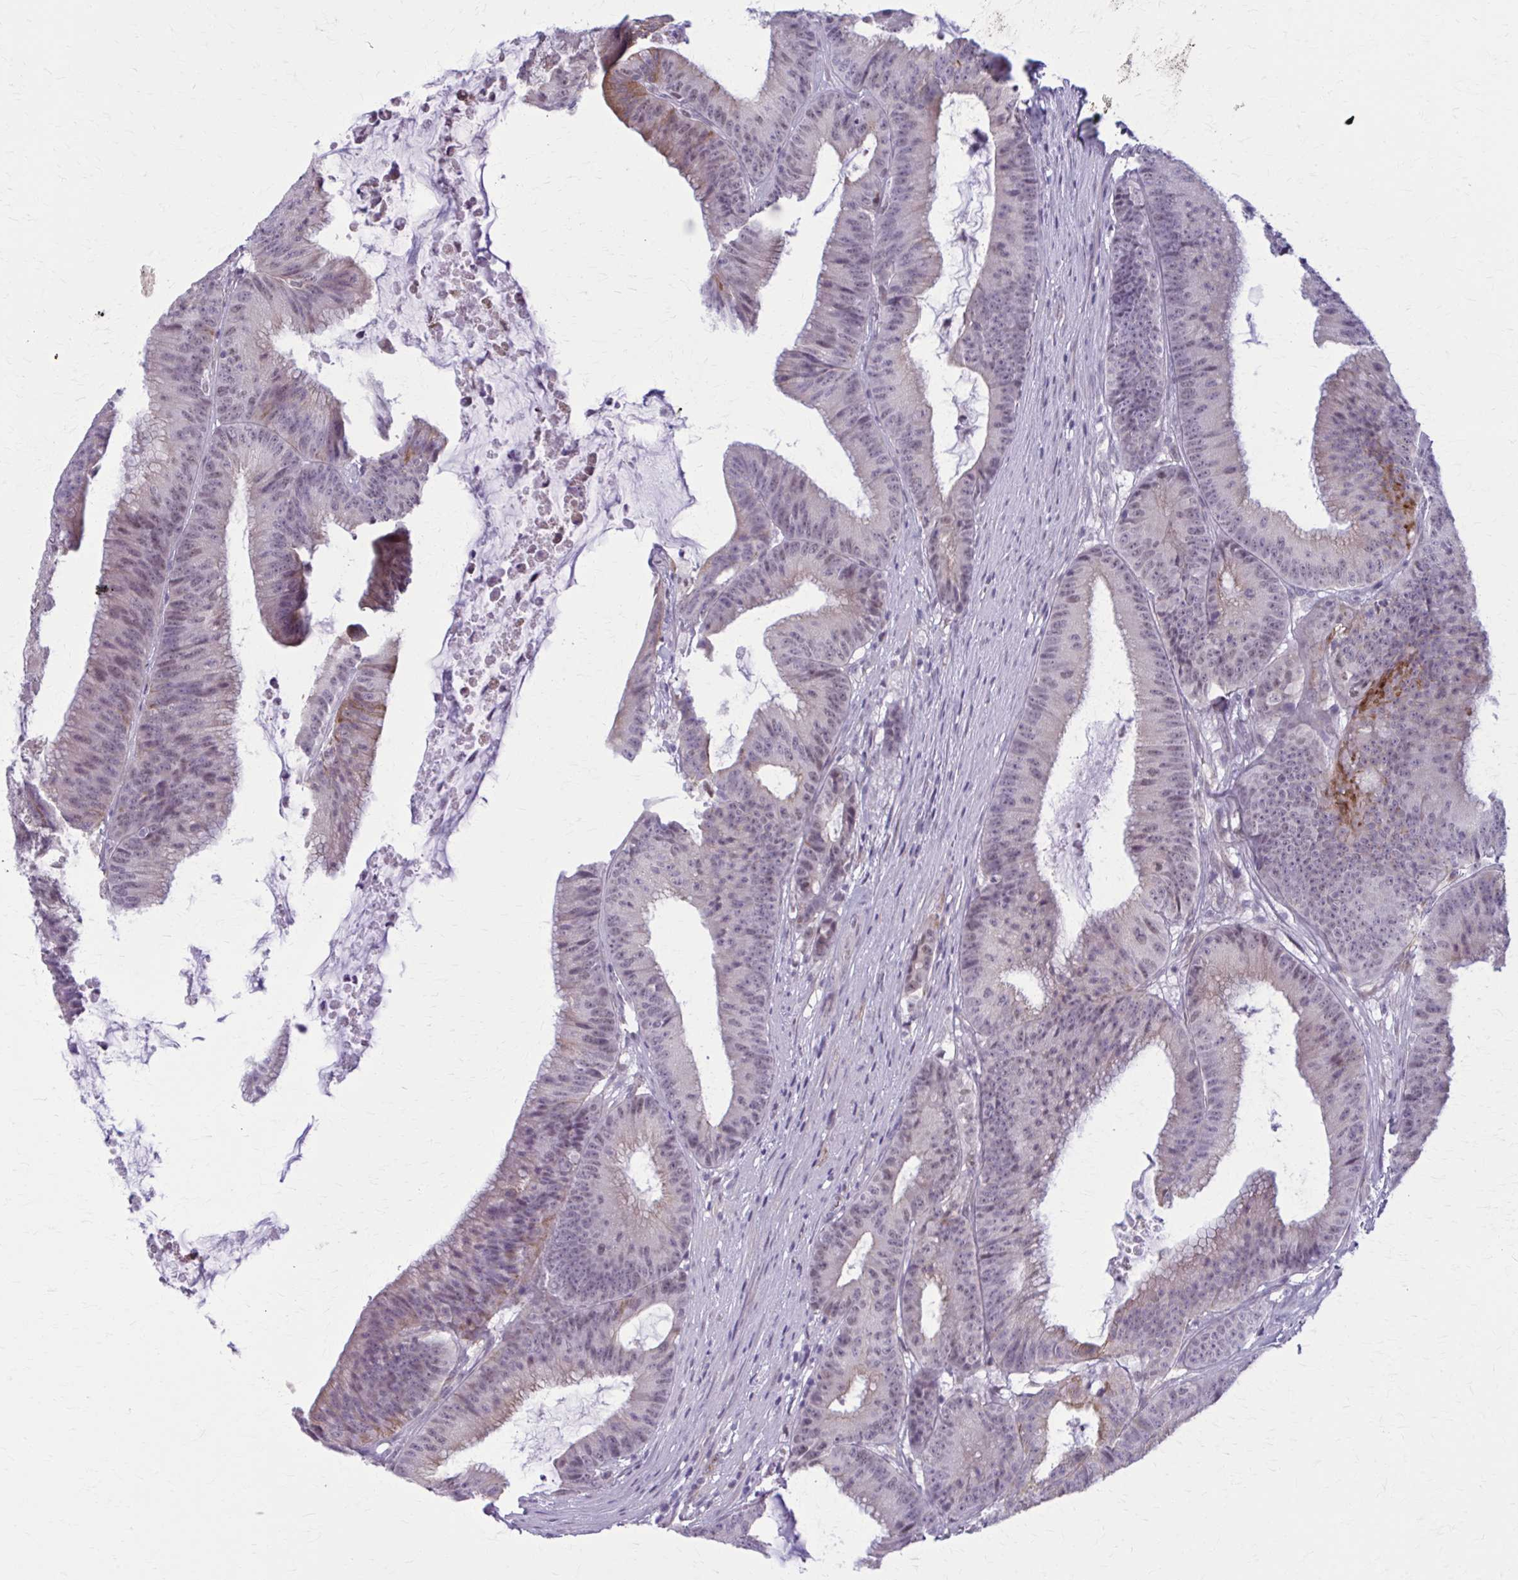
{"staining": {"intensity": "moderate", "quantity": "<25%", "location": "cytoplasmic/membranous"}, "tissue": "colorectal cancer", "cell_type": "Tumor cells", "image_type": "cancer", "snomed": [{"axis": "morphology", "description": "Adenocarcinoma, NOS"}, {"axis": "topography", "description": "Colon"}], "caption": "Immunohistochemistry histopathology image of neoplastic tissue: colorectal adenocarcinoma stained using immunohistochemistry demonstrates low levels of moderate protein expression localized specifically in the cytoplasmic/membranous of tumor cells, appearing as a cytoplasmic/membranous brown color.", "gene": "NUMBL", "patient": {"sex": "female", "age": 78}}